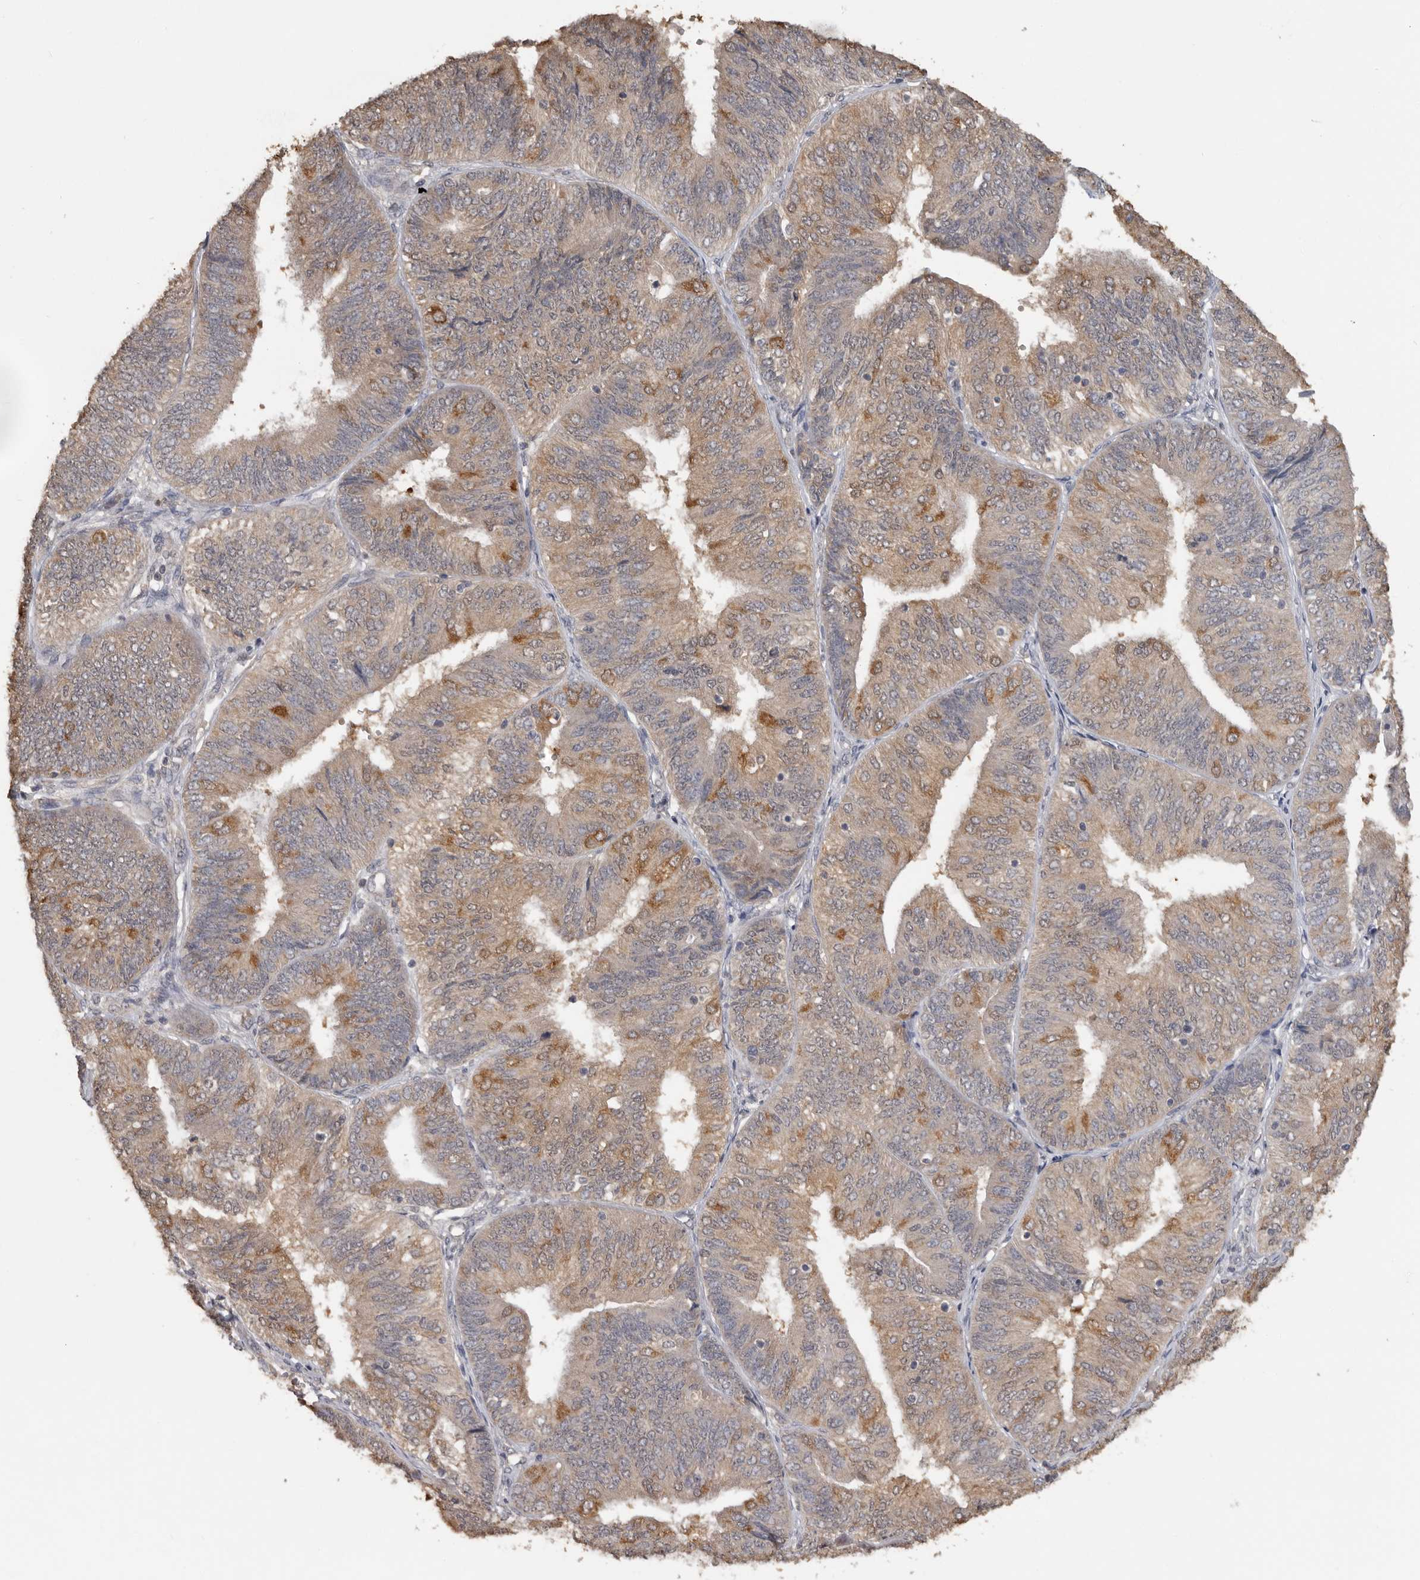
{"staining": {"intensity": "moderate", "quantity": "<25%", "location": "cytoplasmic/membranous"}, "tissue": "endometrial cancer", "cell_type": "Tumor cells", "image_type": "cancer", "snomed": [{"axis": "morphology", "description": "Adenocarcinoma, NOS"}, {"axis": "topography", "description": "Endometrium"}], "caption": "An immunohistochemistry image of tumor tissue is shown. Protein staining in brown highlights moderate cytoplasmic/membranous positivity in adenocarcinoma (endometrial) within tumor cells.", "gene": "MTF1", "patient": {"sex": "female", "age": 58}}